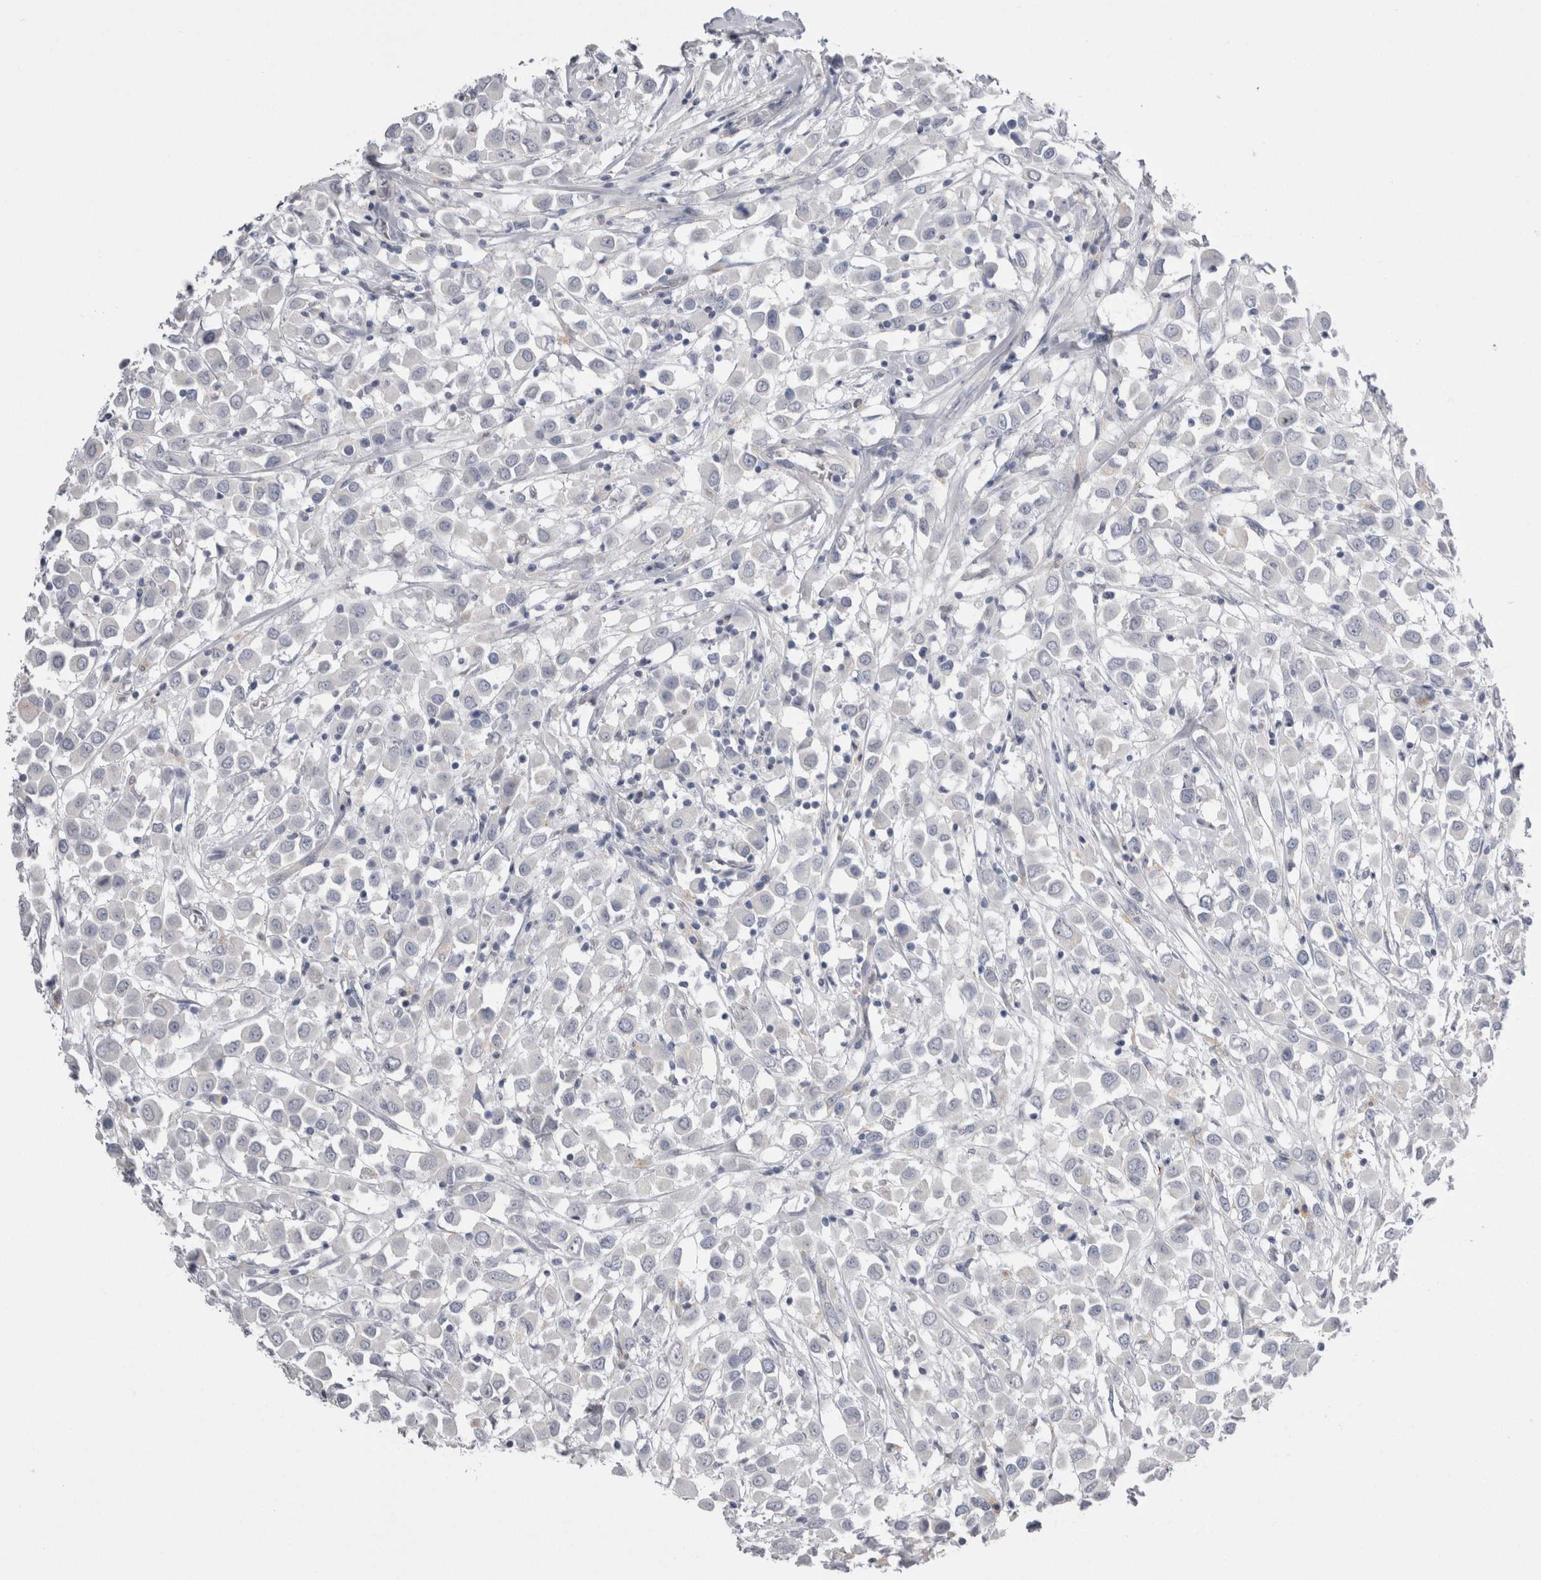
{"staining": {"intensity": "negative", "quantity": "none", "location": "none"}, "tissue": "breast cancer", "cell_type": "Tumor cells", "image_type": "cancer", "snomed": [{"axis": "morphology", "description": "Duct carcinoma"}, {"axis": "topography", "description": "Breast"}], "caption": "Immunohistochemistry (IHC) of human breast intraductal carcinoma displays no staining in tumor cells.", "gene": "EPDR1", "patient": {"sex": "female", "age": 61}}